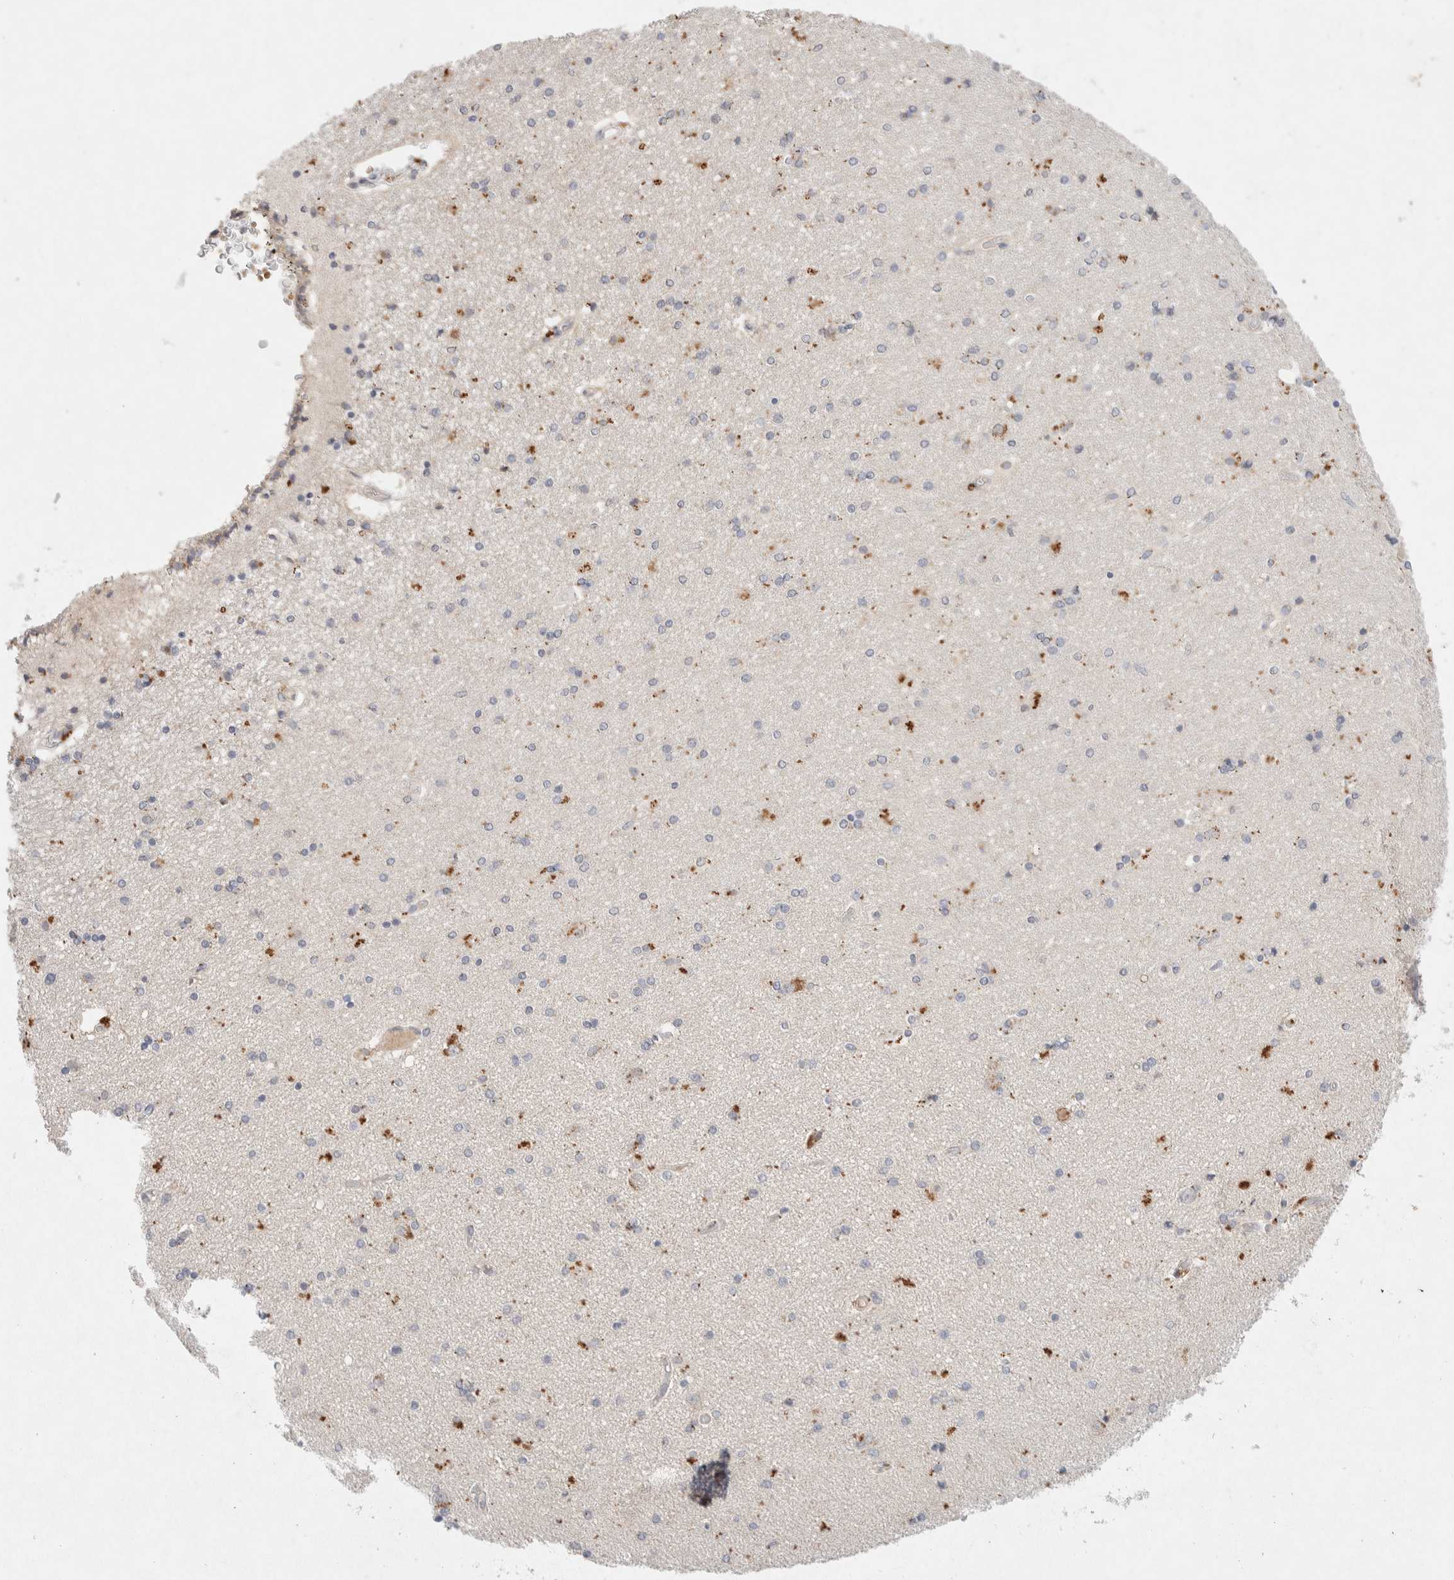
{"staining": {"intensity": "moderate", "quantity": "<25%", "location": "cytoplasmic/membranous"}, "tissue": "hippocampus", "cell_type": "Glial cells", "image_type": "normal", "snomed": [{"axis": "morphology", "description": "Normal tissue, NOS"}, {"axis": "topography", "description": "Hippocampus"}], "caption": "About <25% of glial cells in benign human hippocampus demonstrate moderate cytoplasmic/membranous protein positivity as visualized by brown immunohistochemical staining.", "gene": "GNAI1", "patient": {"sex": "female", "age": 54}}